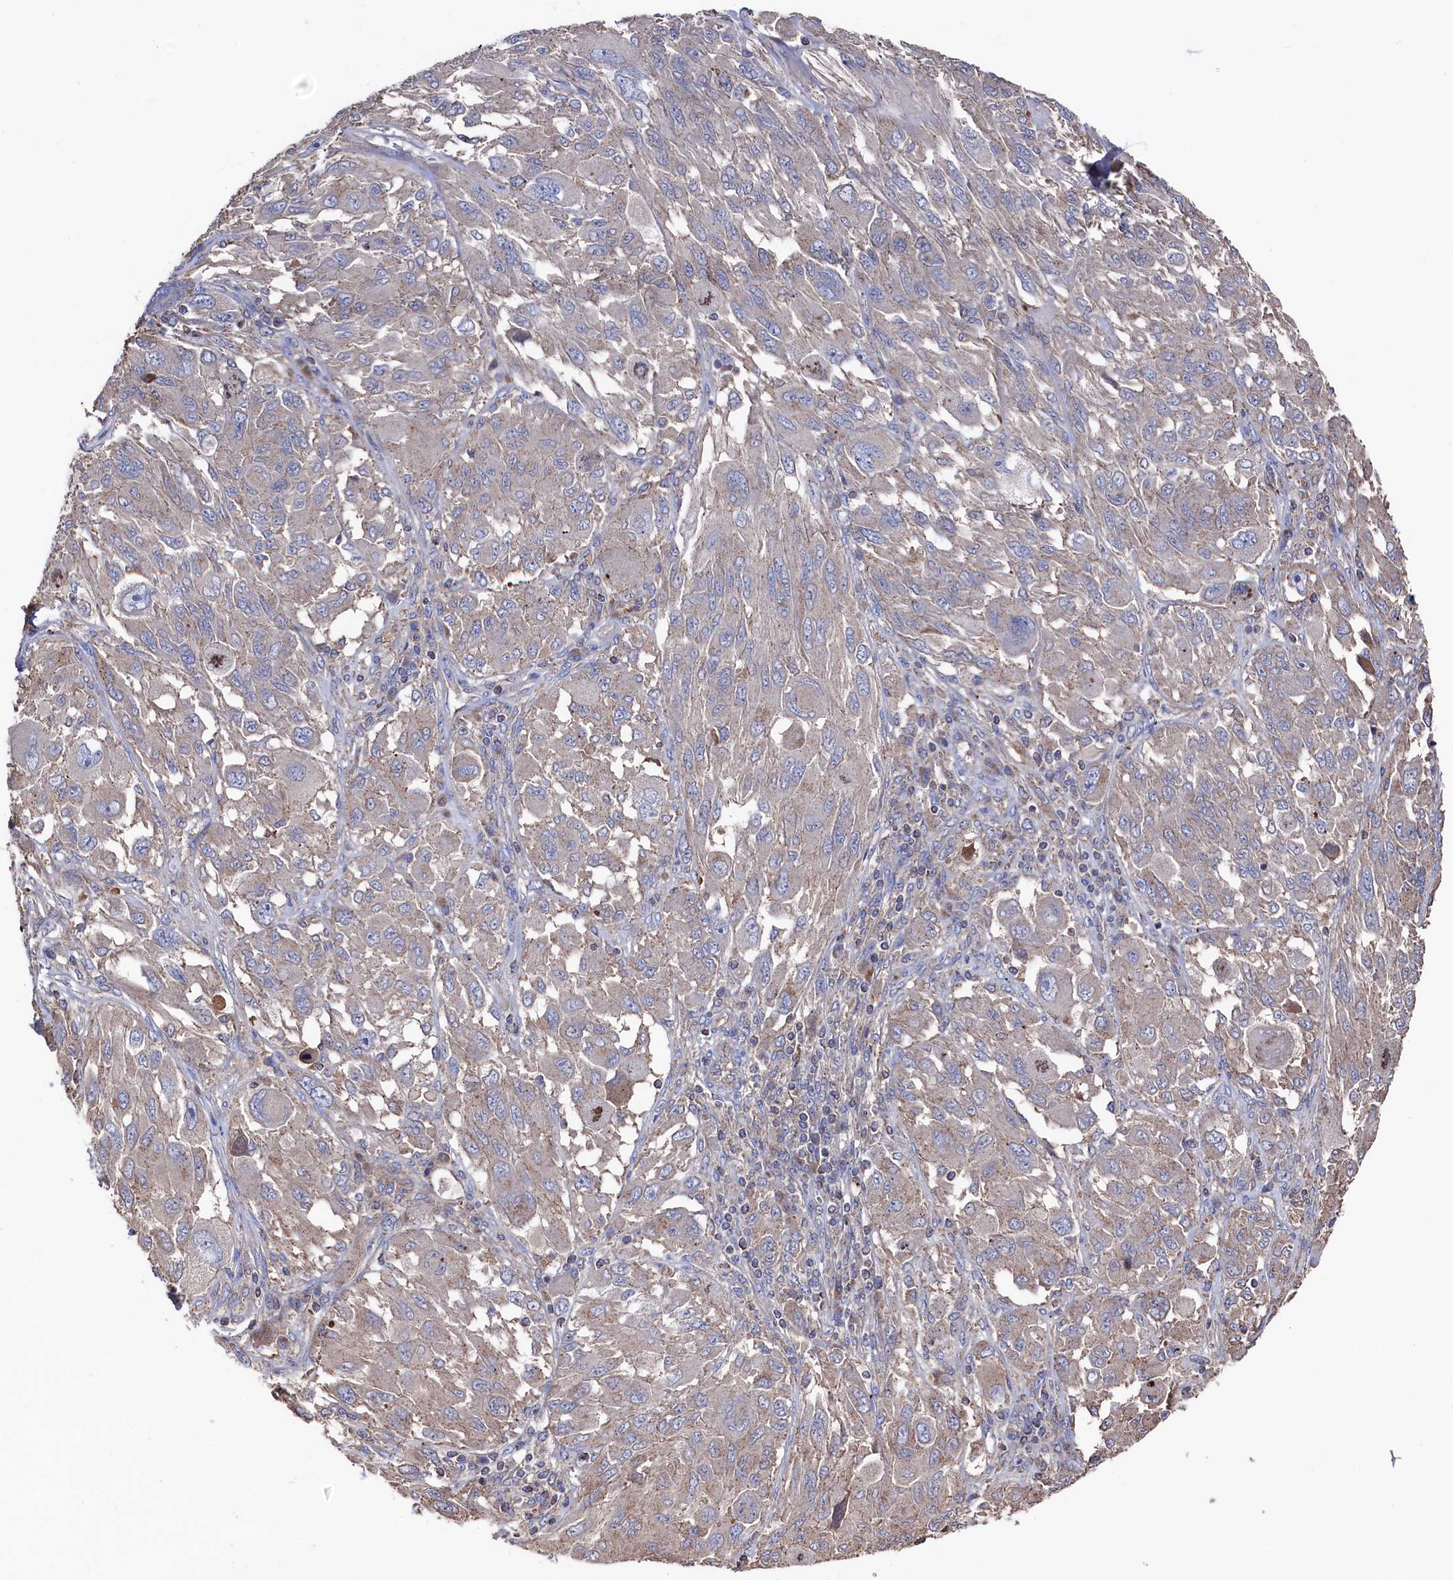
{"staining": {"intensity": "weak", "quantity": "<25%", "location": "cytoplasmic/membranous"}, "tissue": "melanoma", "cell_type": "Tumor cells", "image_type": "cancer", "snomed": [{"axis": "morphology", "description": "Malignant melanoma, NOS"}, {"axis": "topography", "description": "Skin"}], "caption": "Micrograph shows no significant protein expression in tumor cells of malignant melanoma. The staining was performed using DAB to visualize the protein expression in brown, while the nuclei were stained in blue with hematoxylin (Magnification: 20x).", "gene": "TK2", "patient": {"sex": "female", "age": 91}}